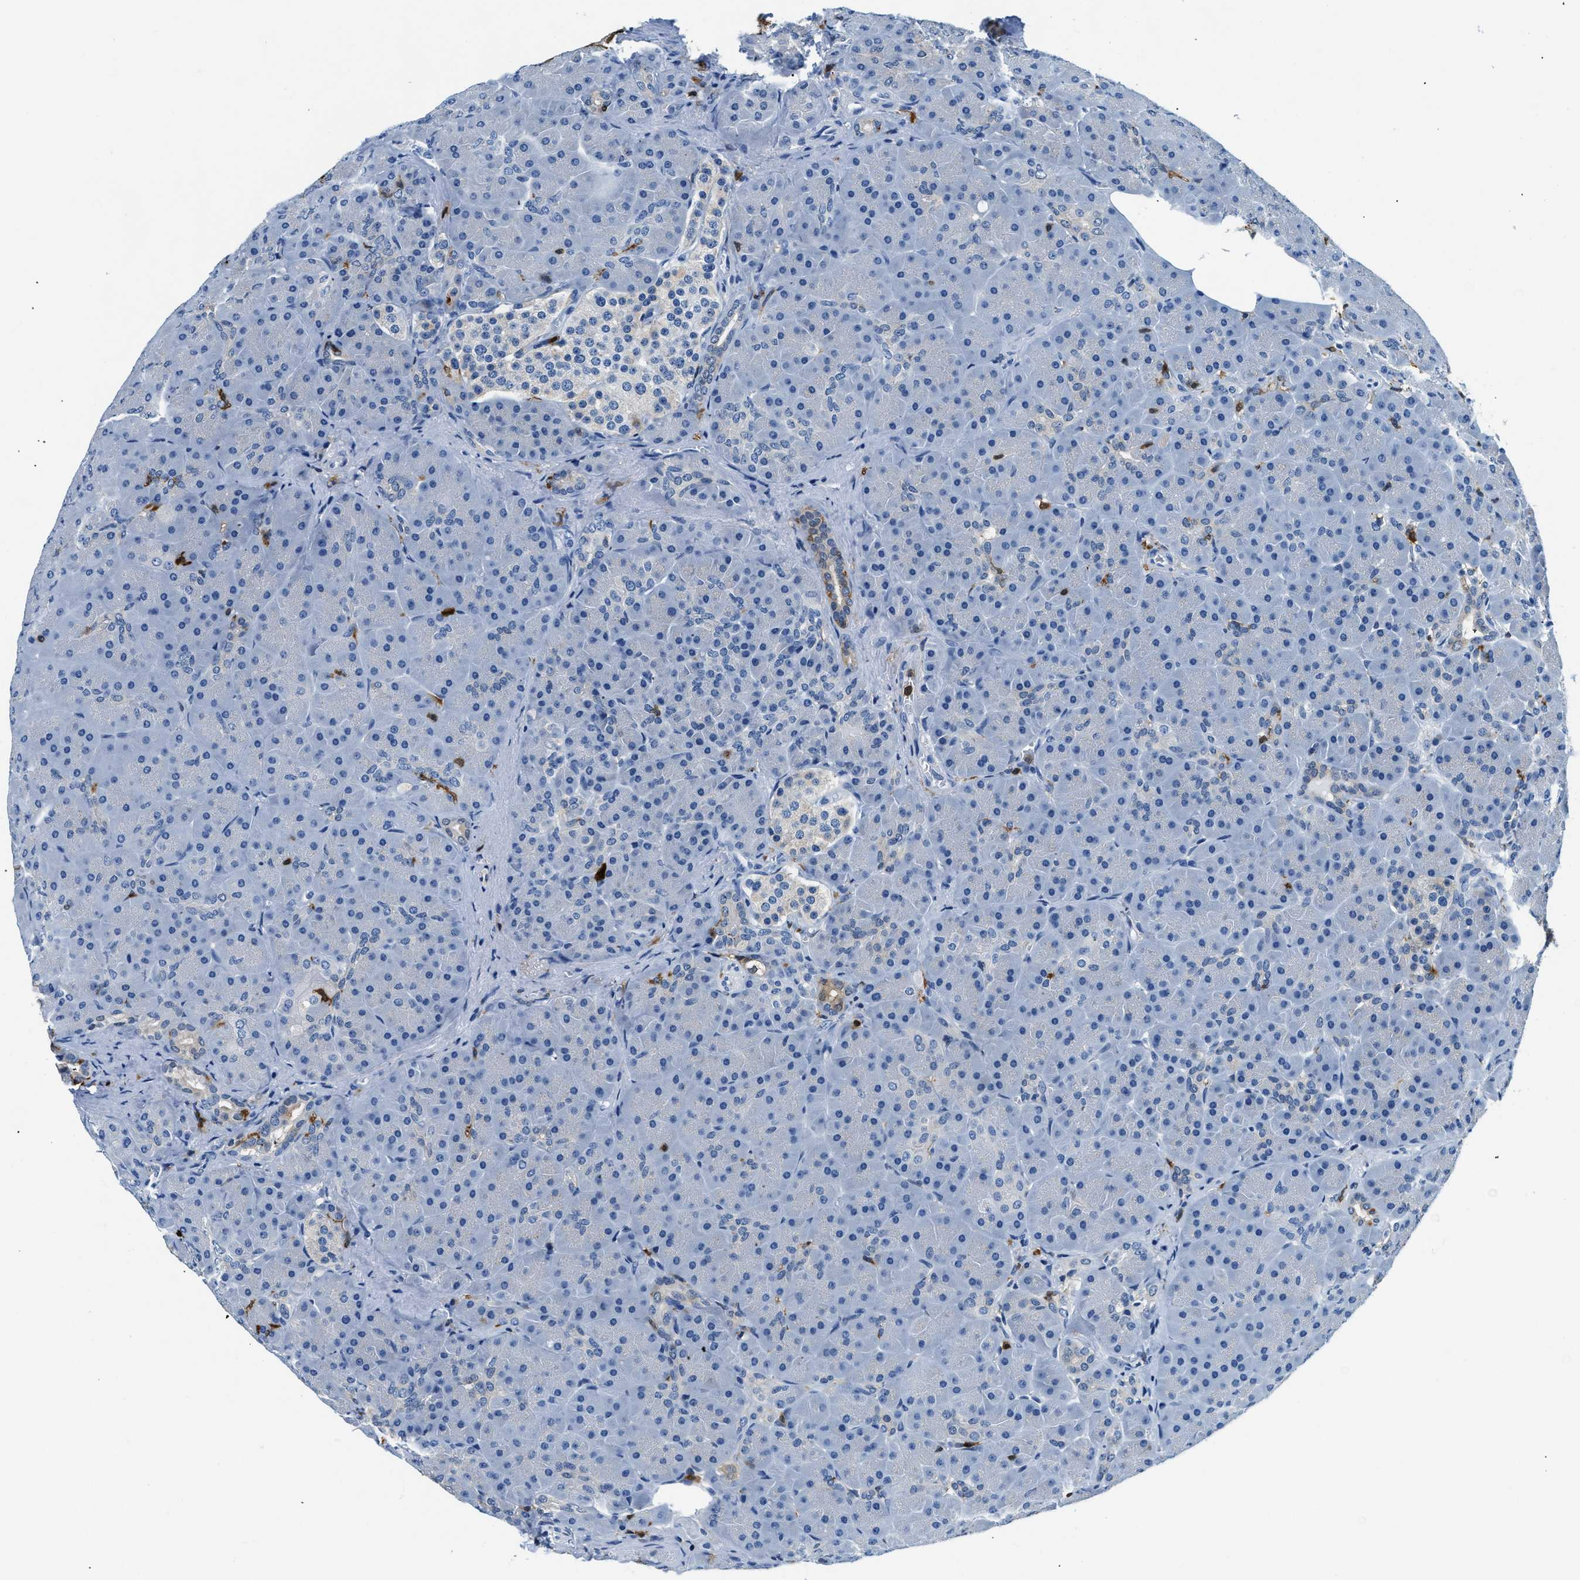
{"staining": {"intensity": "negative", "quantity": "none", "location": "none"}, "tissue": "pancreas", "cell_type": "Exocrine glandular cells", "image_type": "normal", "snomed": [{"axis": "morphology", "description": "Normal tissue, NOS"}, {"axis": "topography", "description": "Pancreas"}], "caption": "High power microscopy micrograph of an immunohistochemistry image of normal pancreas, revealing no significant staining in exocrine glandular cells.", "gene": "CAPG", "patient": {"sex": "male", "age": 66}}